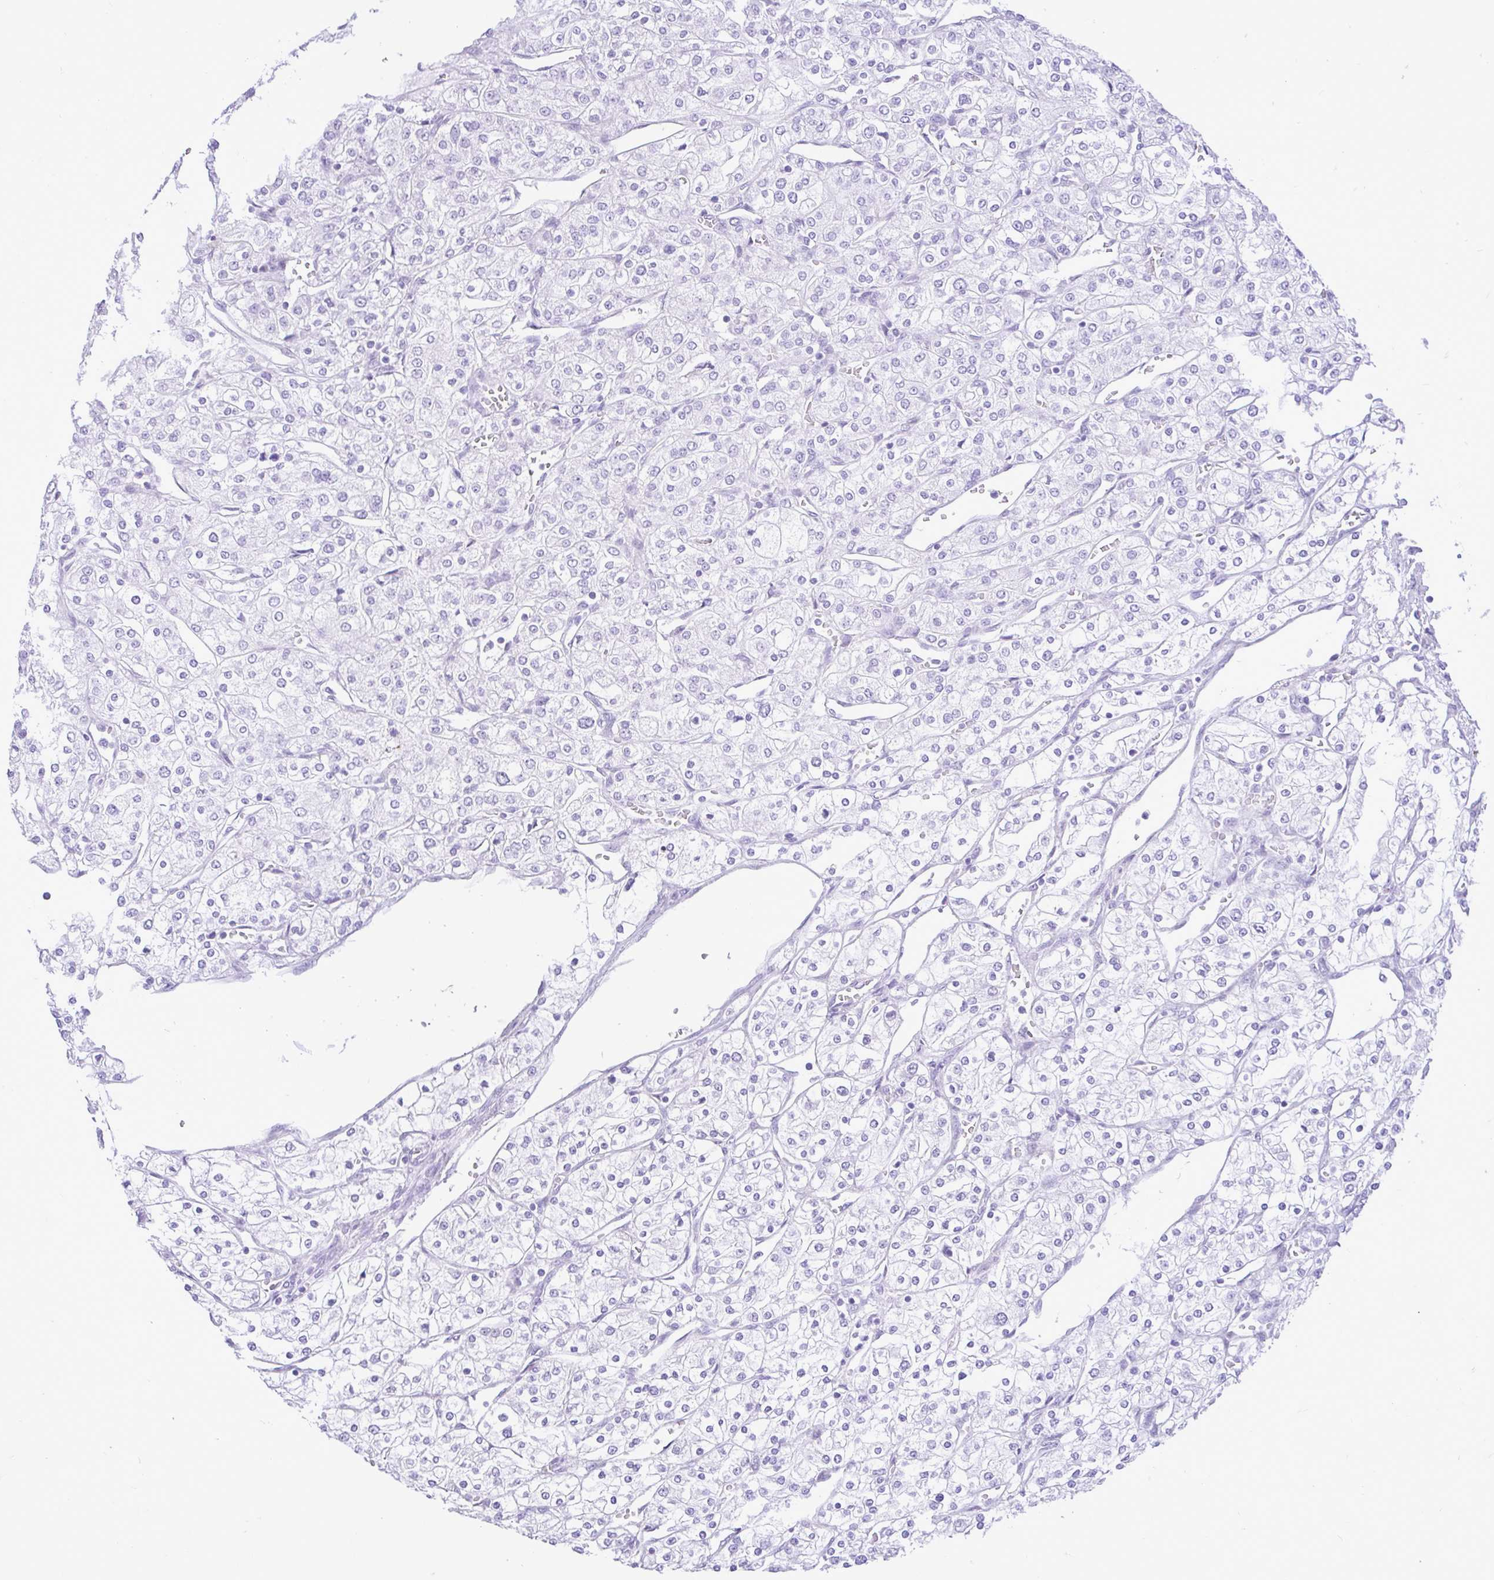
{"staining": {"intensity": "negative", "quantity": "none", "location": "none"}, "tissue": "renal cancer", "cell_type": "Tumor cells", "image_type": "cancer", "snomed": [{"axis": "morphology", "description": "Adenocarcinoma, NOS"}, {"axis": "topography", "description": "Kidney"}], "caption": "The photomicrograph exhibits no significant staining in tumor cells of renal adenocarcinoma.", "gene": "REEP1", "patient": {"sex": "male", "age": 80}}